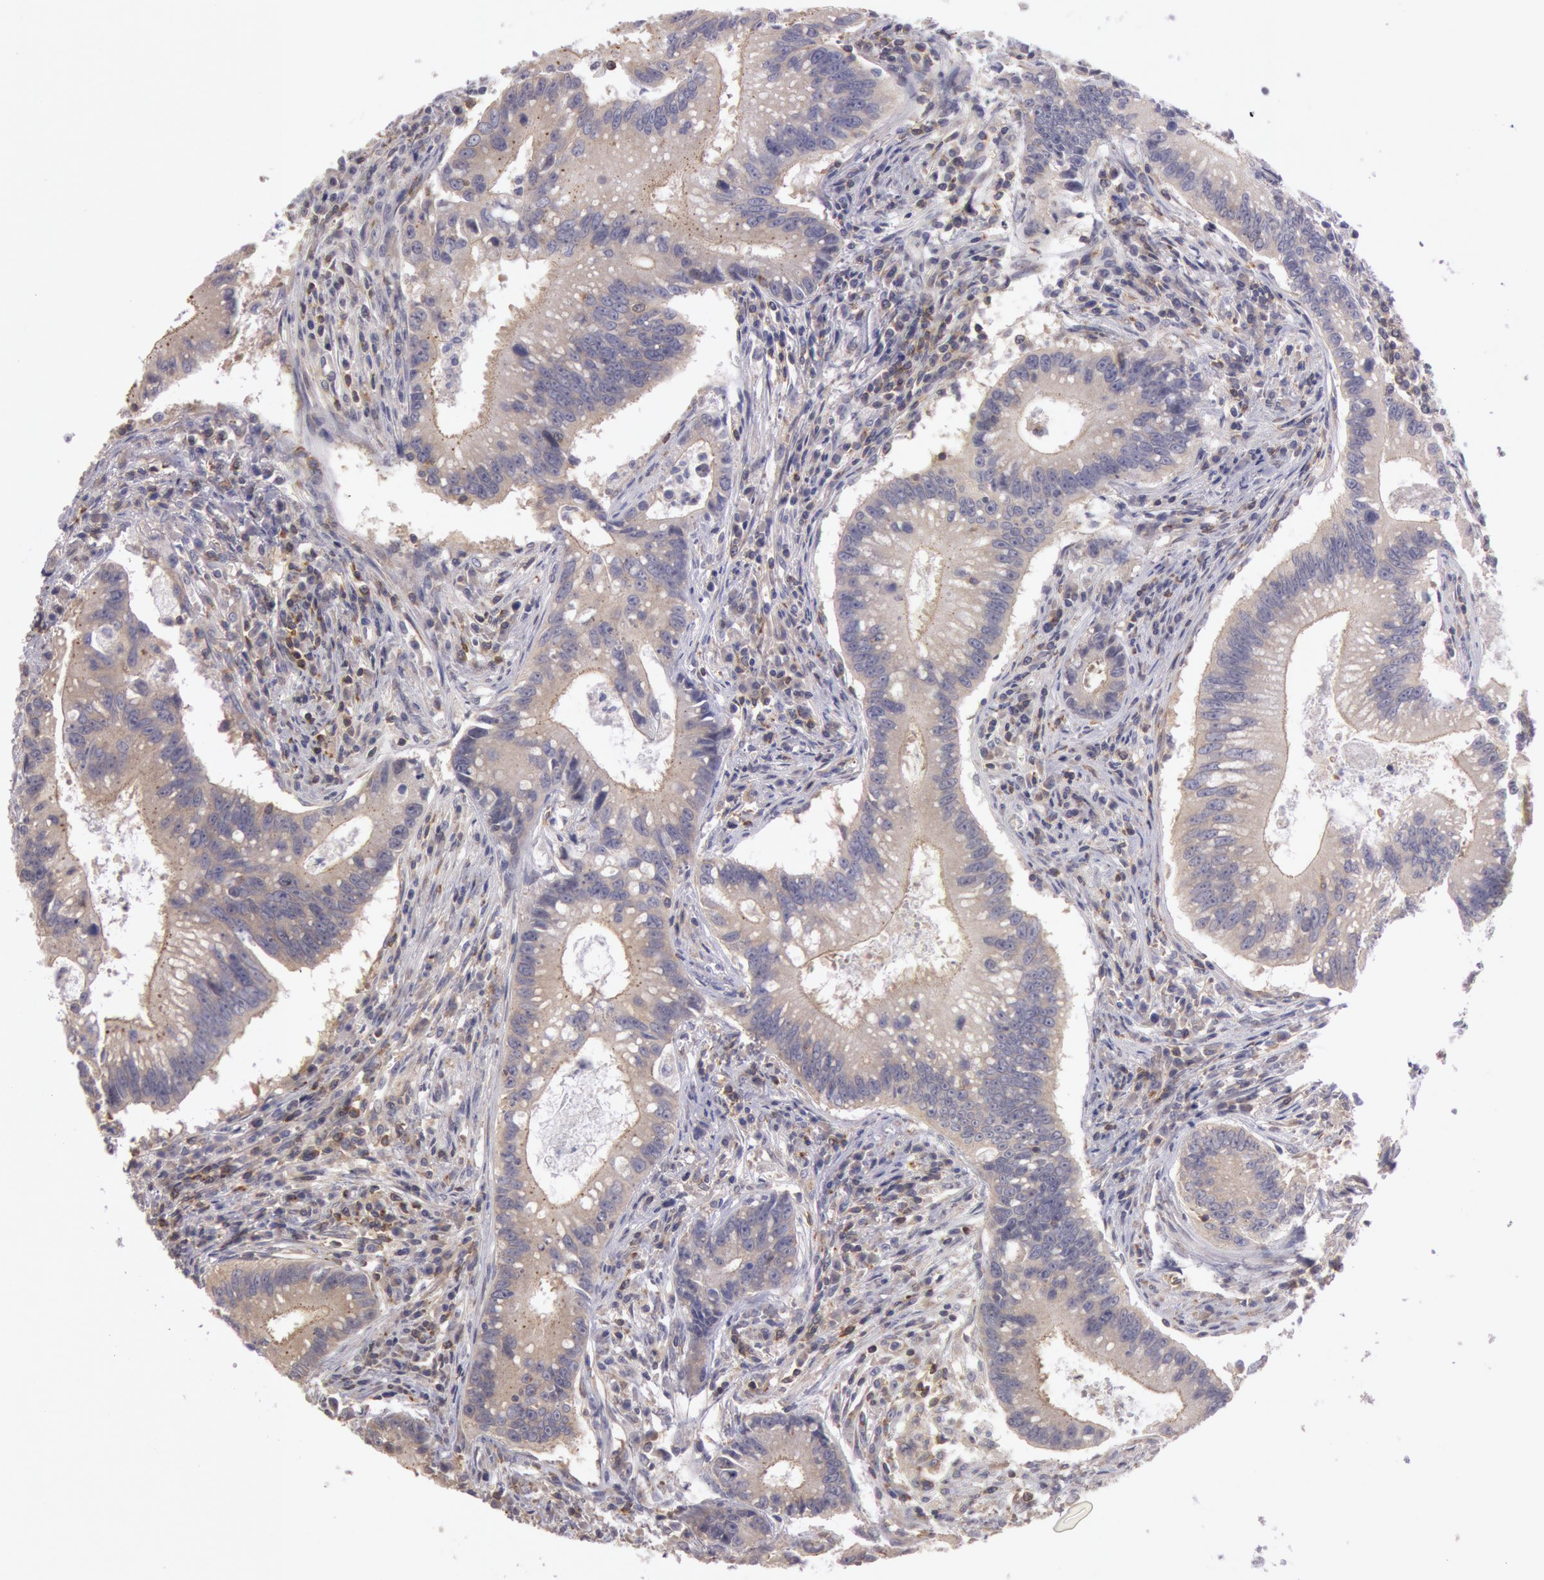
{"staining": {"intensity": "weak", "quantity": ">75%", "location": "cytoplasmic/membranous"}, "tissue": "colorectal cancer", "cell_type": "Tumor cells", "image_type": "cancer", "snomed": [{"axis": "morphology", "description": "Adenocarcinoma, NOS"}, {"axis": "topography", "description": "Rectum"}], "caption": "A low amount of weak cytoplasmic/membranous positivity is appreciated in about >75% of tumor cells in adenocarcinoma (colorectal) tissue.", "gene": "NMT2", "patient": {"sex": "female", "age": 81}}